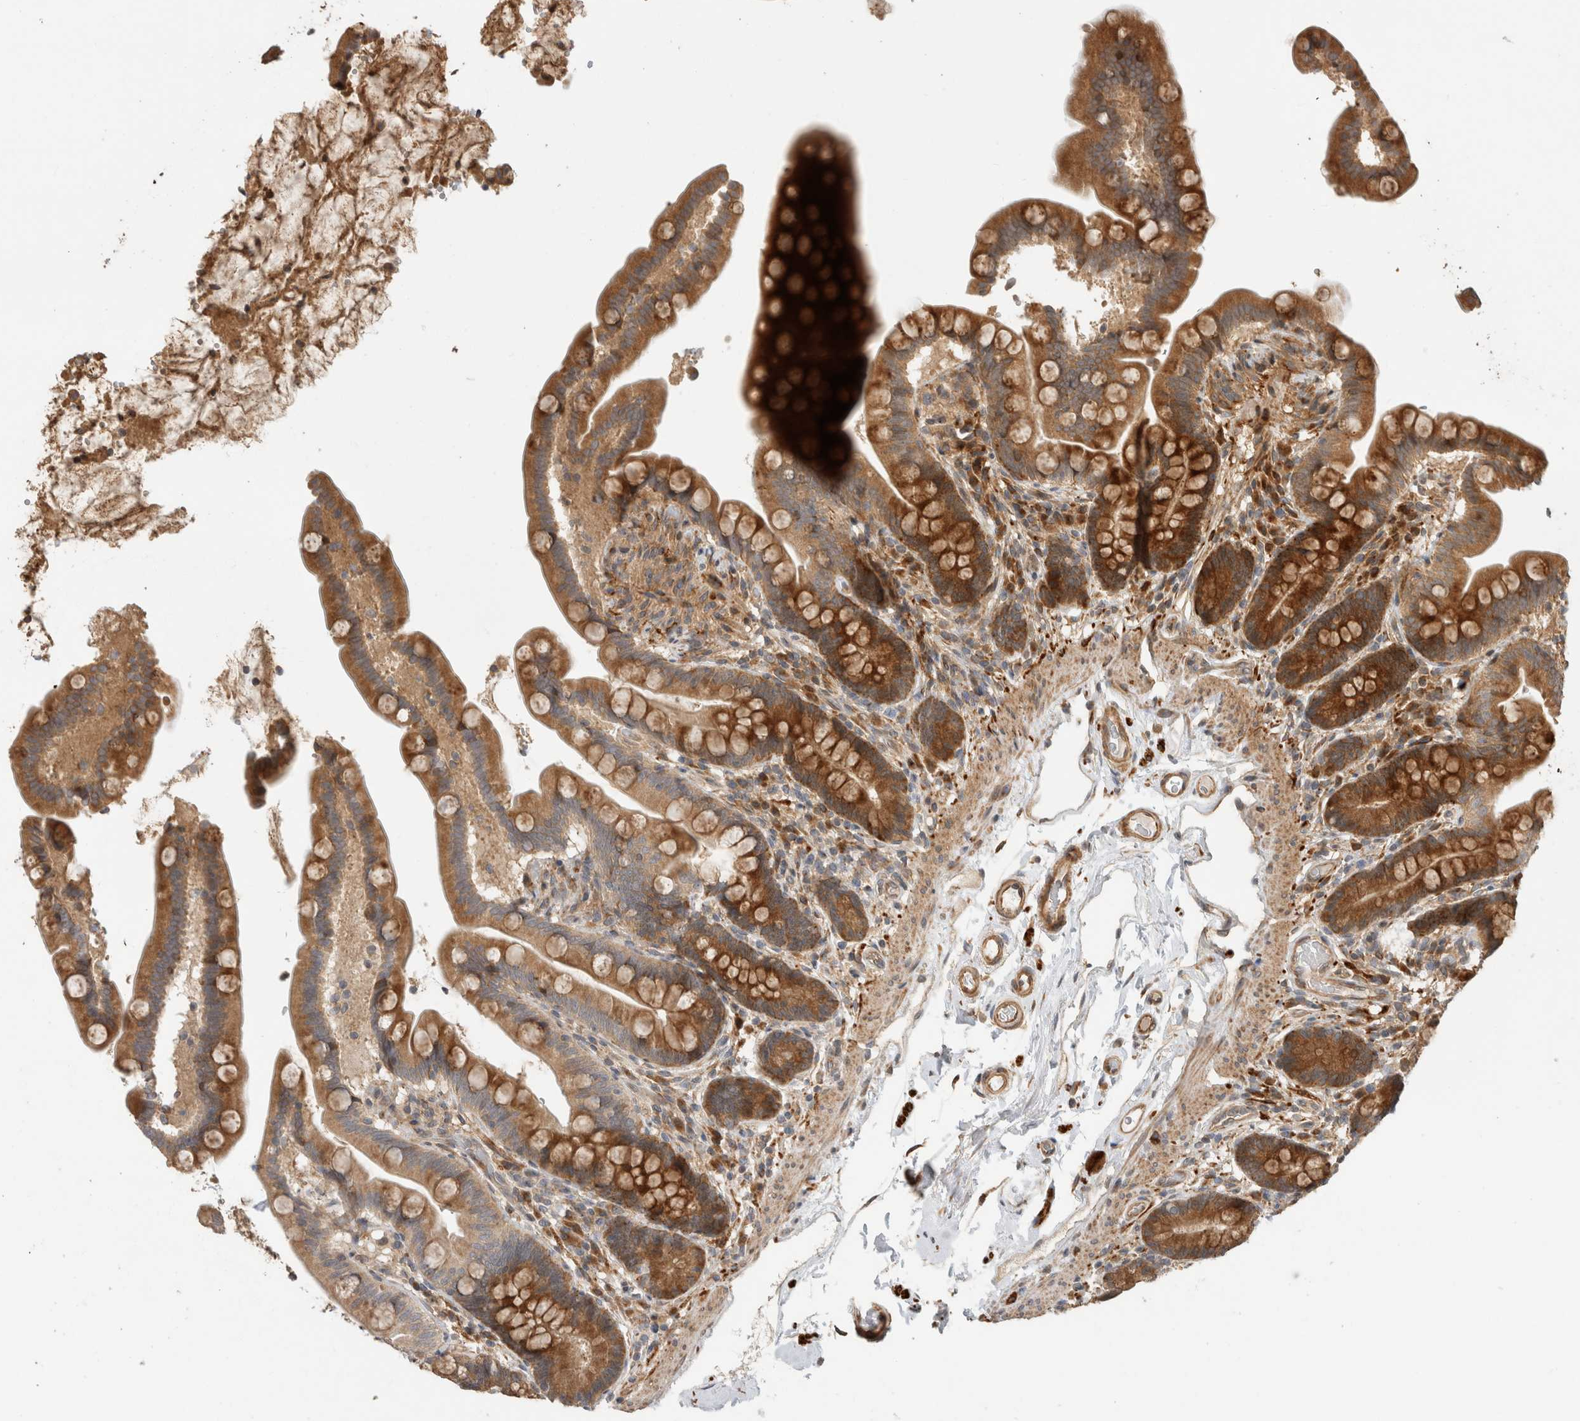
{"staining": {"intensity": "moderate", "quantity": ">75%", "location": "cytoplasmic/membranous"}, "tissue": "colon", "cell_type": "Endothelial cells", "image_type": "normal", "snomed": [{"axis": "morphology", "description": "Normal tissue, NOS"}, {"axis": "topography", "description": "Smooth muscle"}, {"axis": "topography", "description": "Colon"}], "caption": "A photomicrograph showing moderate cytoplasmic/membranous expression in approximately >75% of endothelial cells in unremarkable colon, as visualized by brown immunohistochemical staining.", "gene": "PCDHB15", "patient": {"sex": "male", "age": 73}}